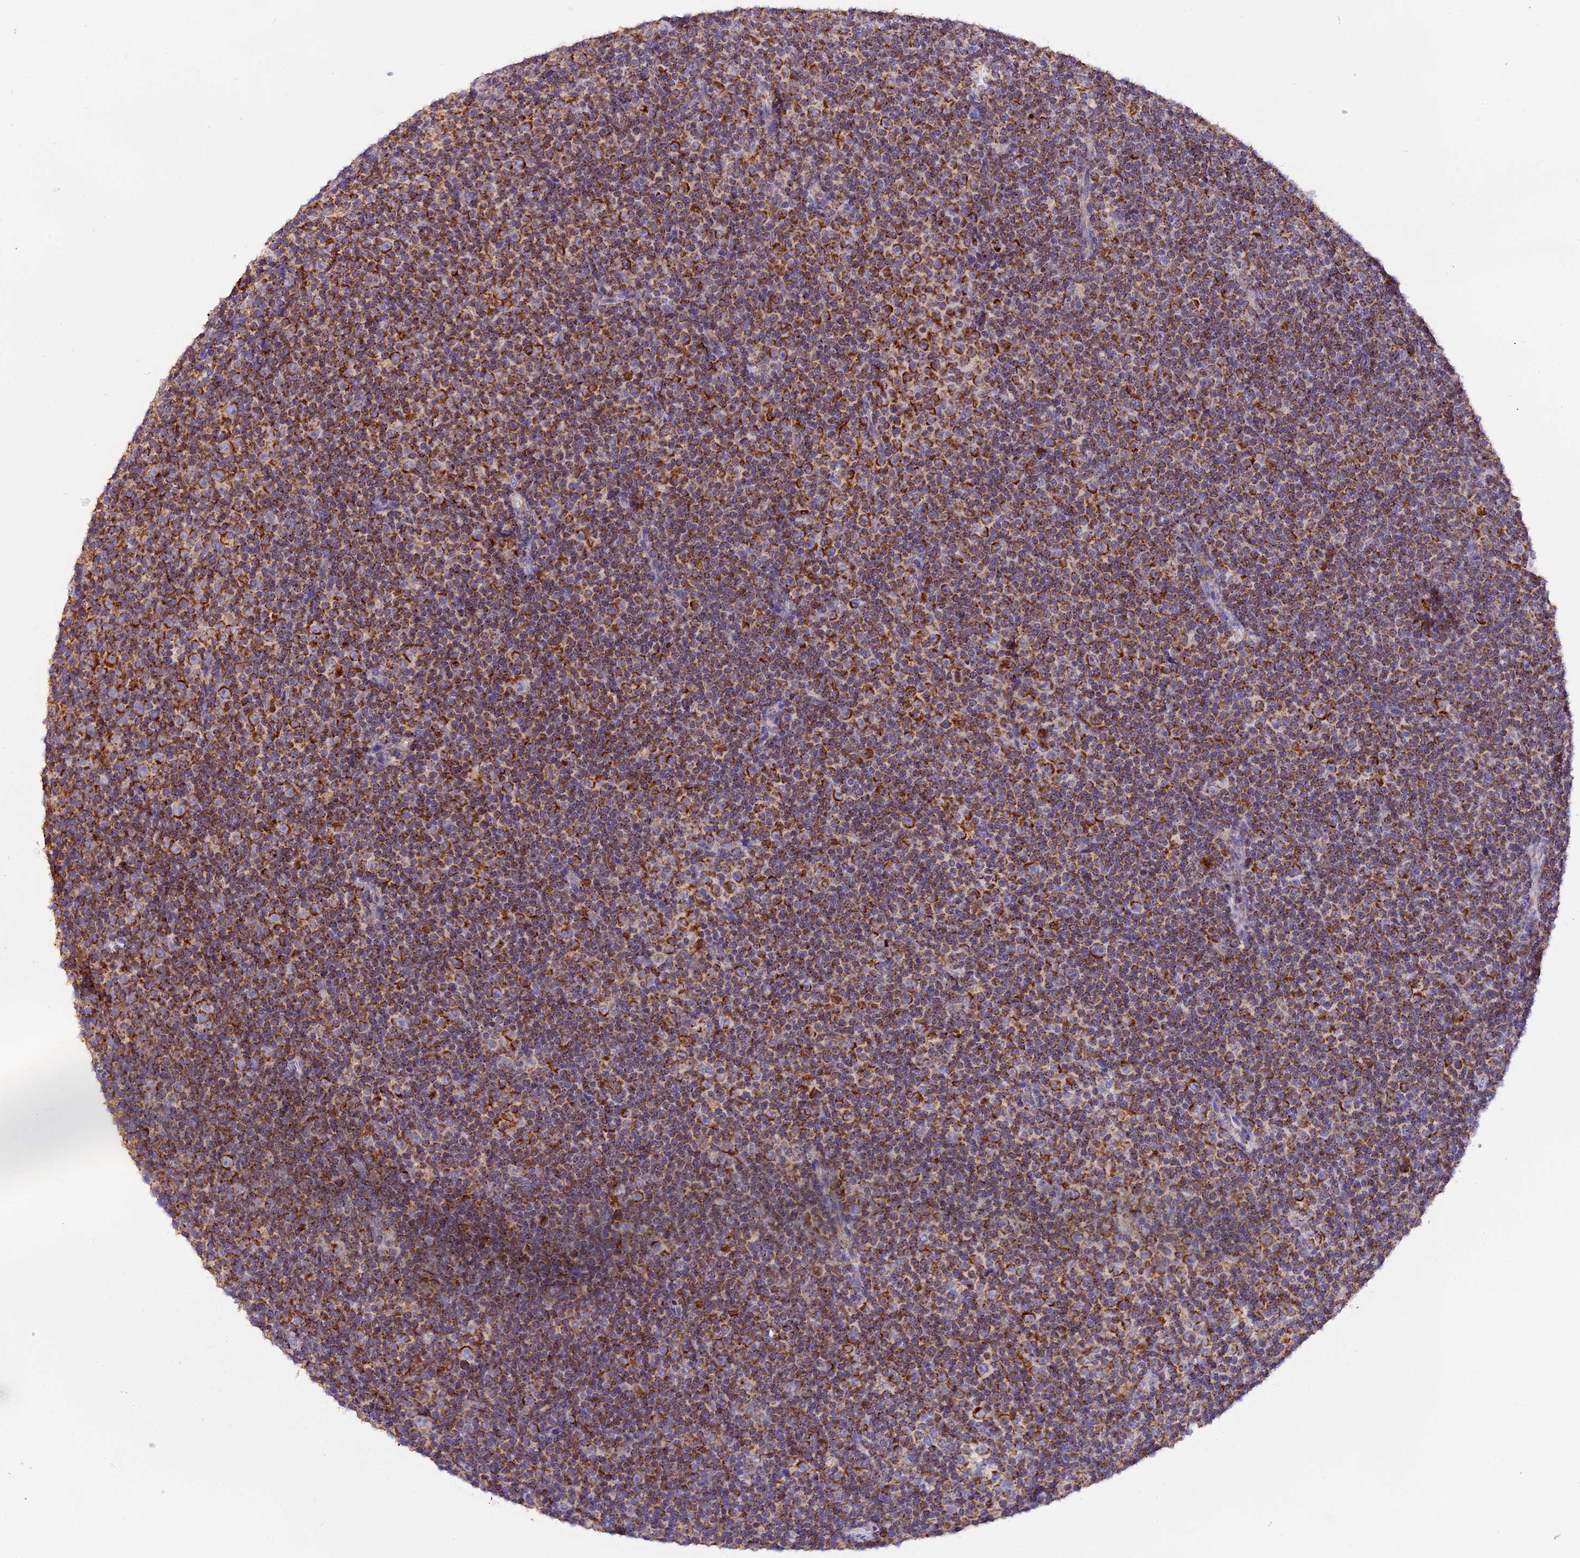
{"staining": {"intensity": "moderate", "quantity": ">75%", "location": "cytoplasmic/membranous"}, "tissue": "lymphoma", "cell_type": "Tumor cells", "image_type": "cancer", "snomed": [{"axis": "morphology", "description": "Malignant lymphoma, non-Hodgkin's type, Low grade"}, {"axis": "topography", "description": "Lymph node"}], "caption": "Lymphoma stained with immunohistochemistry (IHC) displays moderate cytoplasmic/membranous positivity in approximately >75% of tumor cells. (Brightfield microscopy of DAB IHC at high magnification).", "gene": "MGME1", "patient": {"sex": "female", "age": 67}}